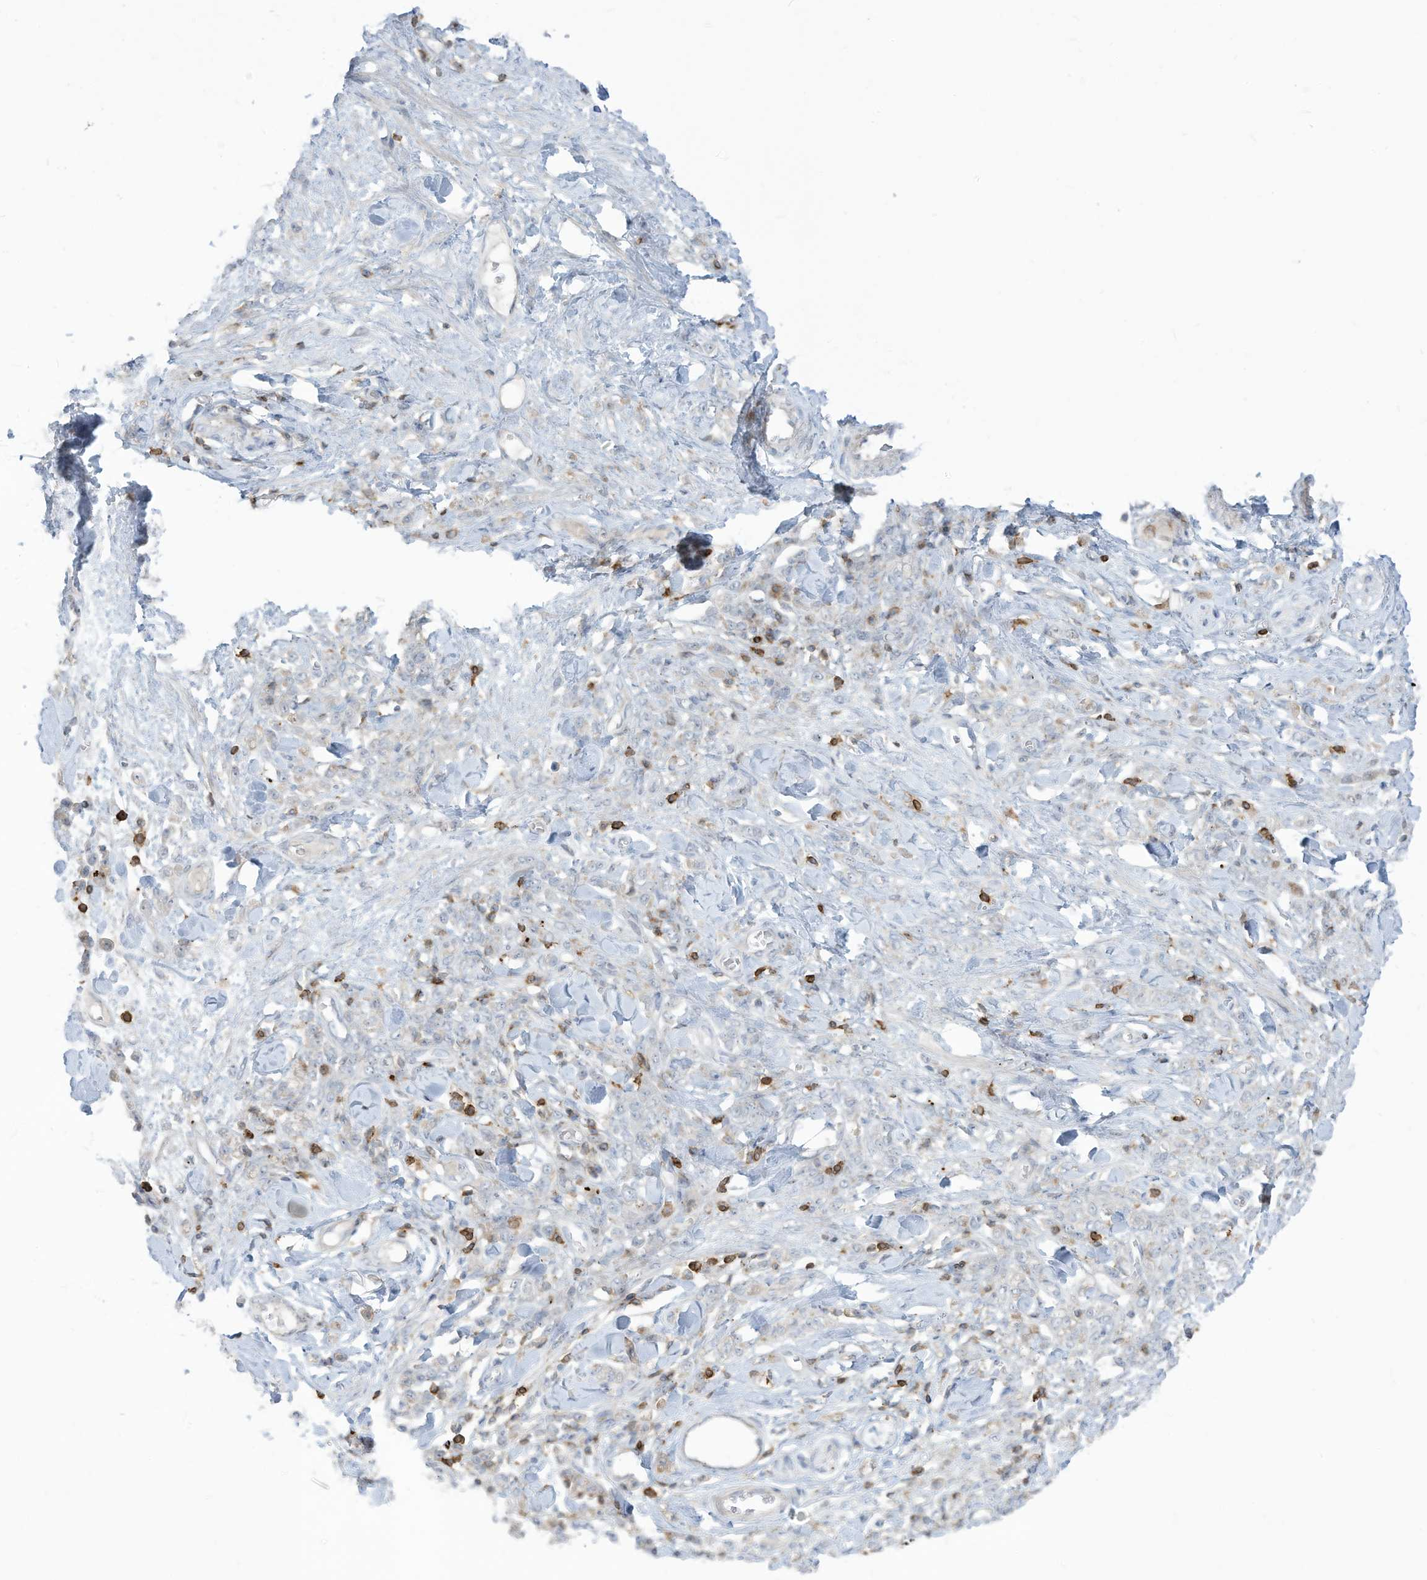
{"staining": {"intensity": "negative", "quantity": "none", "location": "none"}, "tissue": "stomach cancer", "cell_type": "Tumor cells", "image_type": "cancer", "snomed": [{"axis": "morphology", "description": "Normal tissue, NOS"}, {"axis": "morphology", "description": "Adenocarcinoma, NOS"}, {"axis": "topography", "description": "Stomach"}], "caption": "DAB (3,3'-diaminobenzidine) immunohistochemical staining of human stomach cancer (adenocarcinoma) exhibits no significant staining in tumor cells.", "gene": "NOTO", "patient": {"sex": "male", "age": 82}}